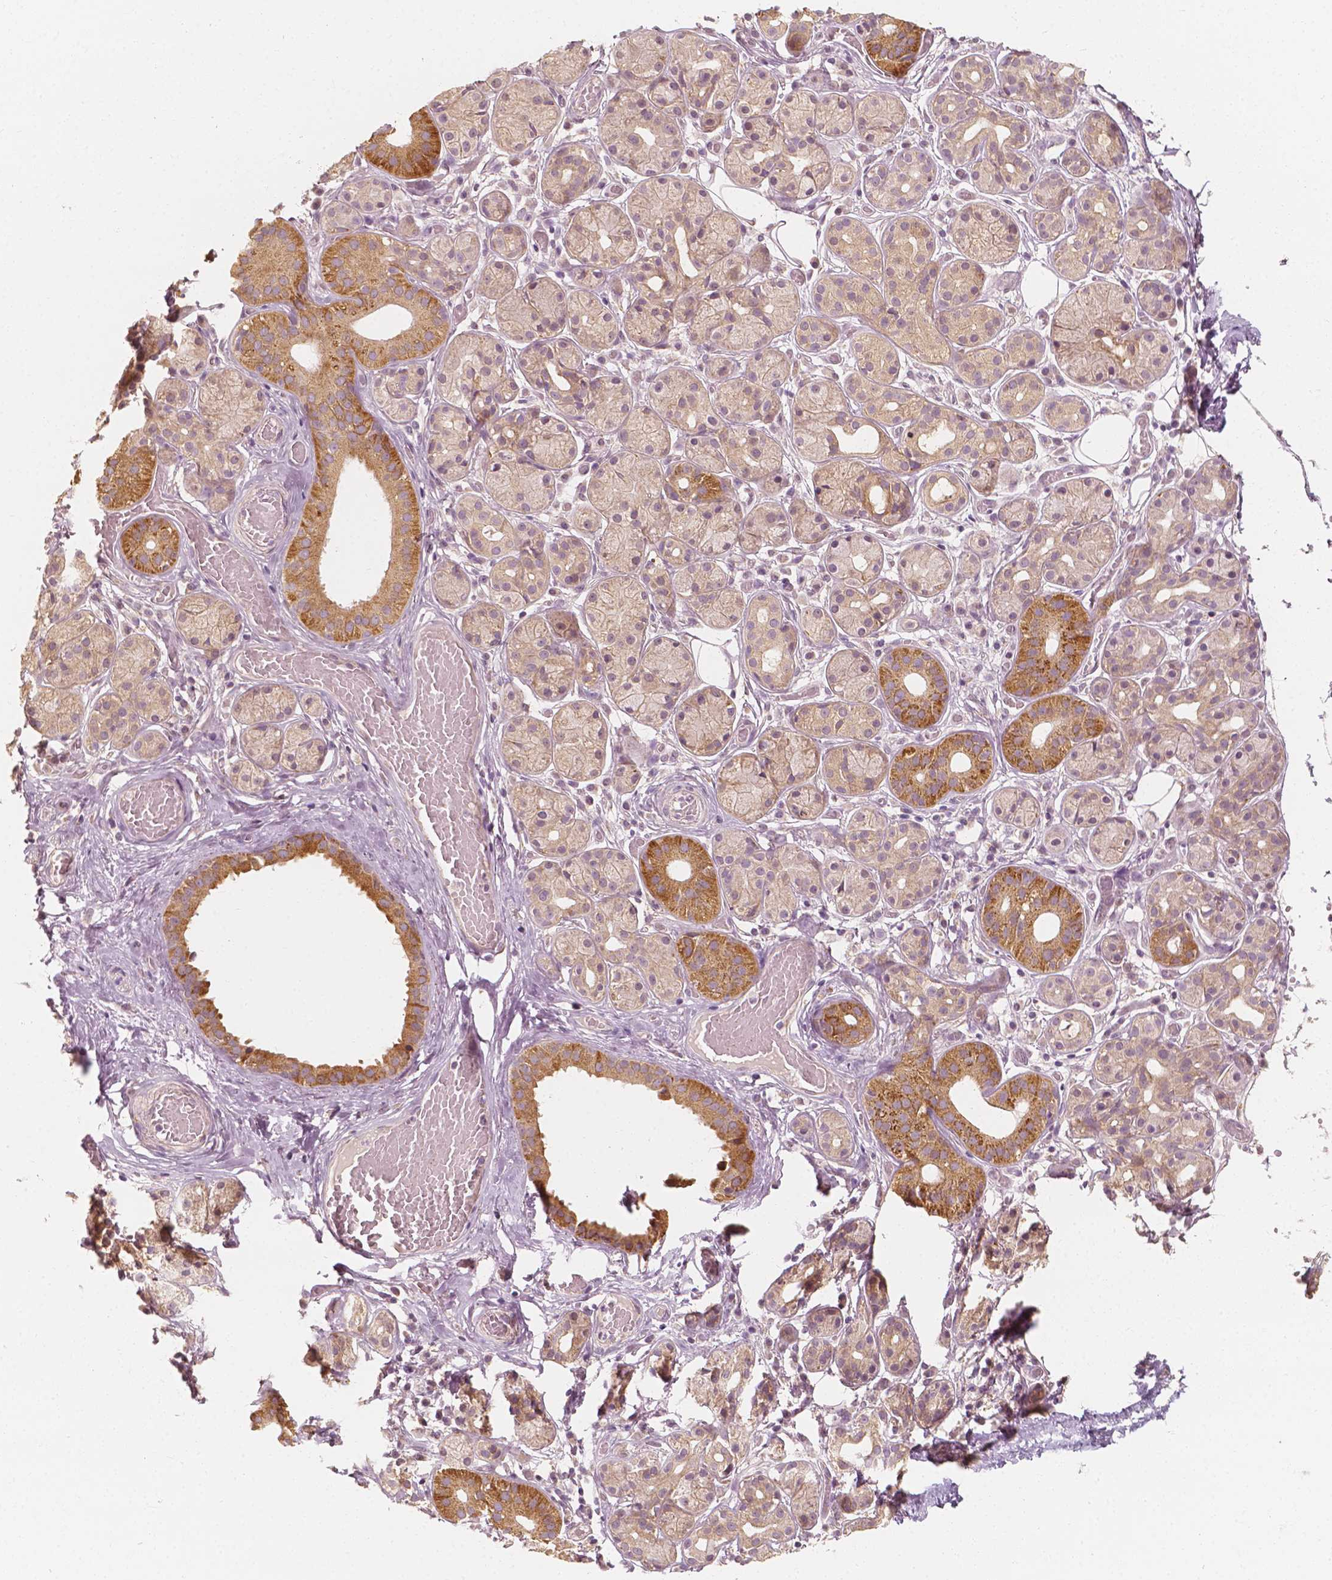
{"staining": {"intensity": "moderate", "quantity": "25%-75%", "location": "cytoplasmic/membranous"}, "tissue": "salivary gland", "cell_type": "Glandular cells", "image_type": "normal", "snomed": [{"axis": "morphology", "description": "Normal tissue, NOS"}, {"axis": "topography", "description": "Salivary gland"}, {"axis": "topography", "description": "Peripheral nerve tissue"}], "caption": "This micrograph demonstrates immunohistochemistry (IHC) staining of unremarkable salivary gland, with medium moderate cytoplasmic/membranous staining in approximately 25%-75% of glandular cells.", "gene": "SHPK", "patient": {"sex": "male", "age": 71}}